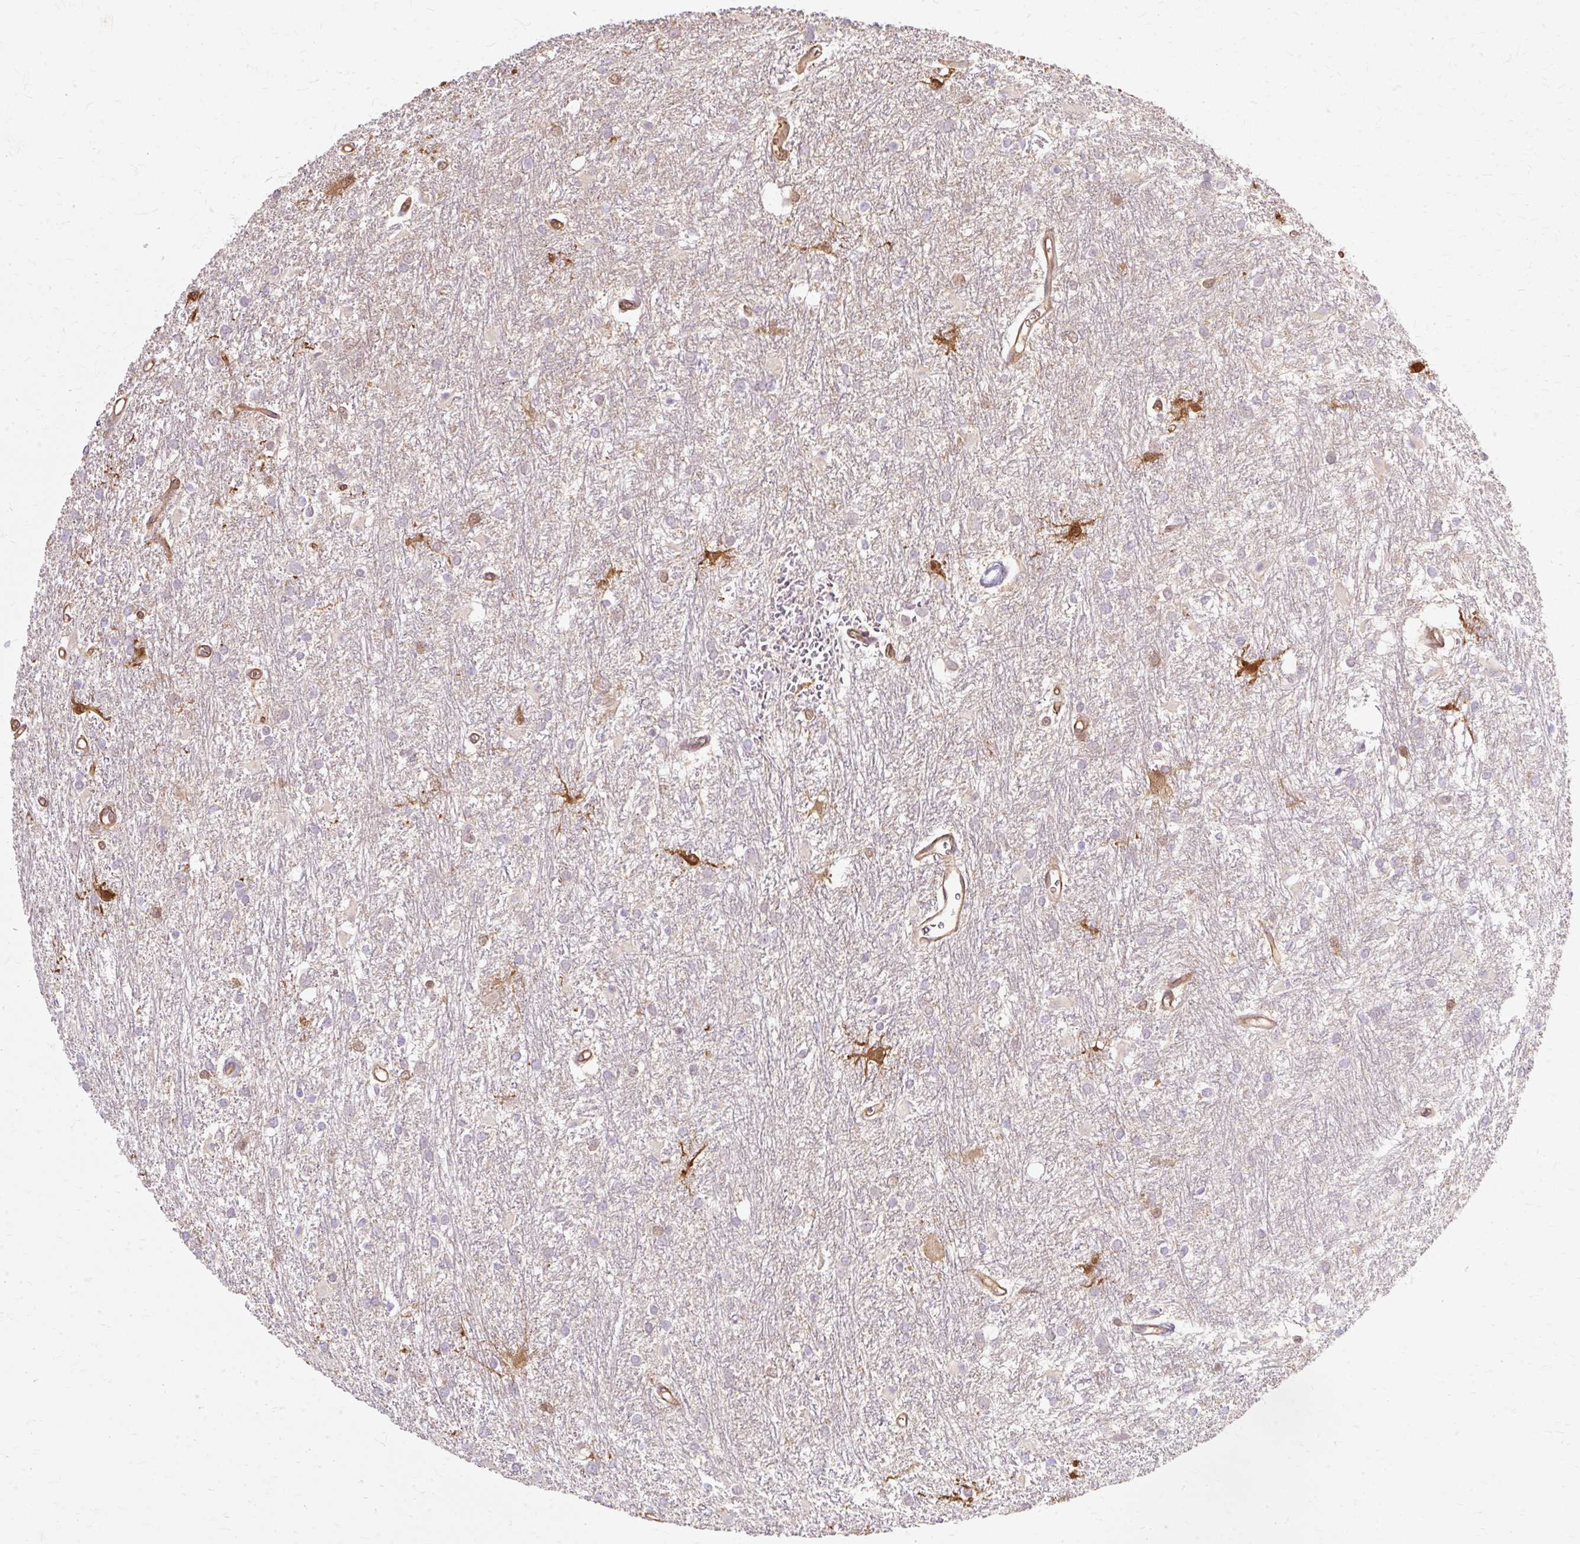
{"staining": {"intensity": "negative", "quantity": "none", "location": "none"}, "tissue": "glioma", "cell_type": "Tumor cells", "image_type": "cancer", "snomed": [{"axis": "morphology", "description": "Glioma, malignant, High grade"}, {"axis": "topography", "description": "Brain"}], "caption": "This image is of malignant glioma (high-grade) stained with immunohistochemistry to label a protein in brown with the nuclei are counter-stained blue. There is no positivity in tumor cells. (Stains: DAB immunohistochemistry with hematoxylin counter stain, Microscopy: brightfield microscopy at high magnification).", "gene": "CNN3", "patient": {"sex": "female", "age": 50}}